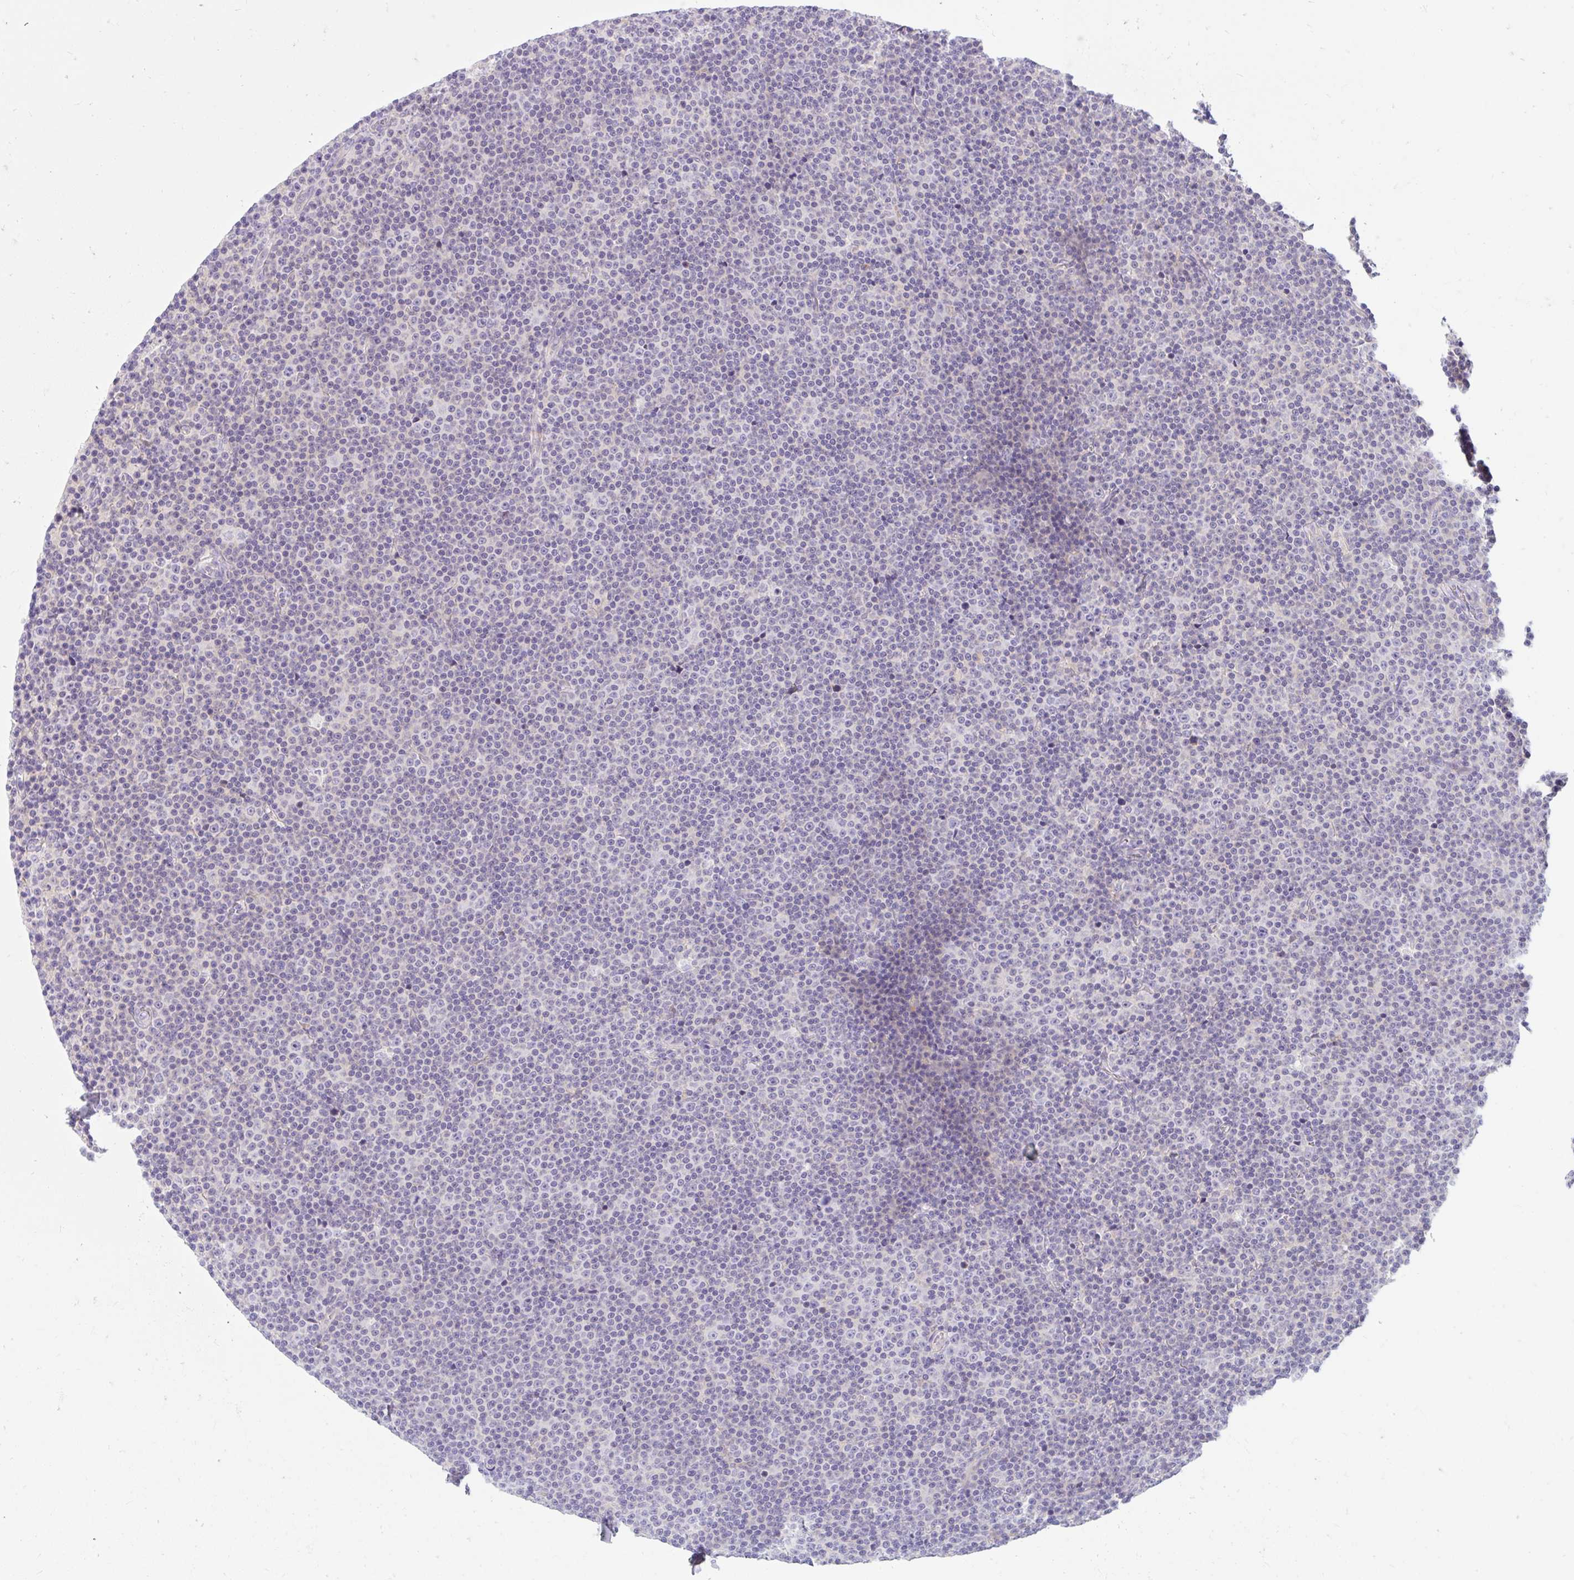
{"staining": {"intensity": "negative", "quantity": "none", "location": "none"}, "tissue": "lymphoma", "cell_type": "Tumor cells", "image_type": "cancer", "snomed": [{"axis": "morphology", "description": "Malignant lymphoma, non-Hodgkin's type, Low grade"}, {"axis": "topography", "description": "Lymph node"}], "caption": "An immunohistochemistry histopathology image of lymphoma is shown. There is no staining in tumor cells of lymphoma.", "gene": "SLC28A1", "patient": {"sex": "female", "age": 67}}